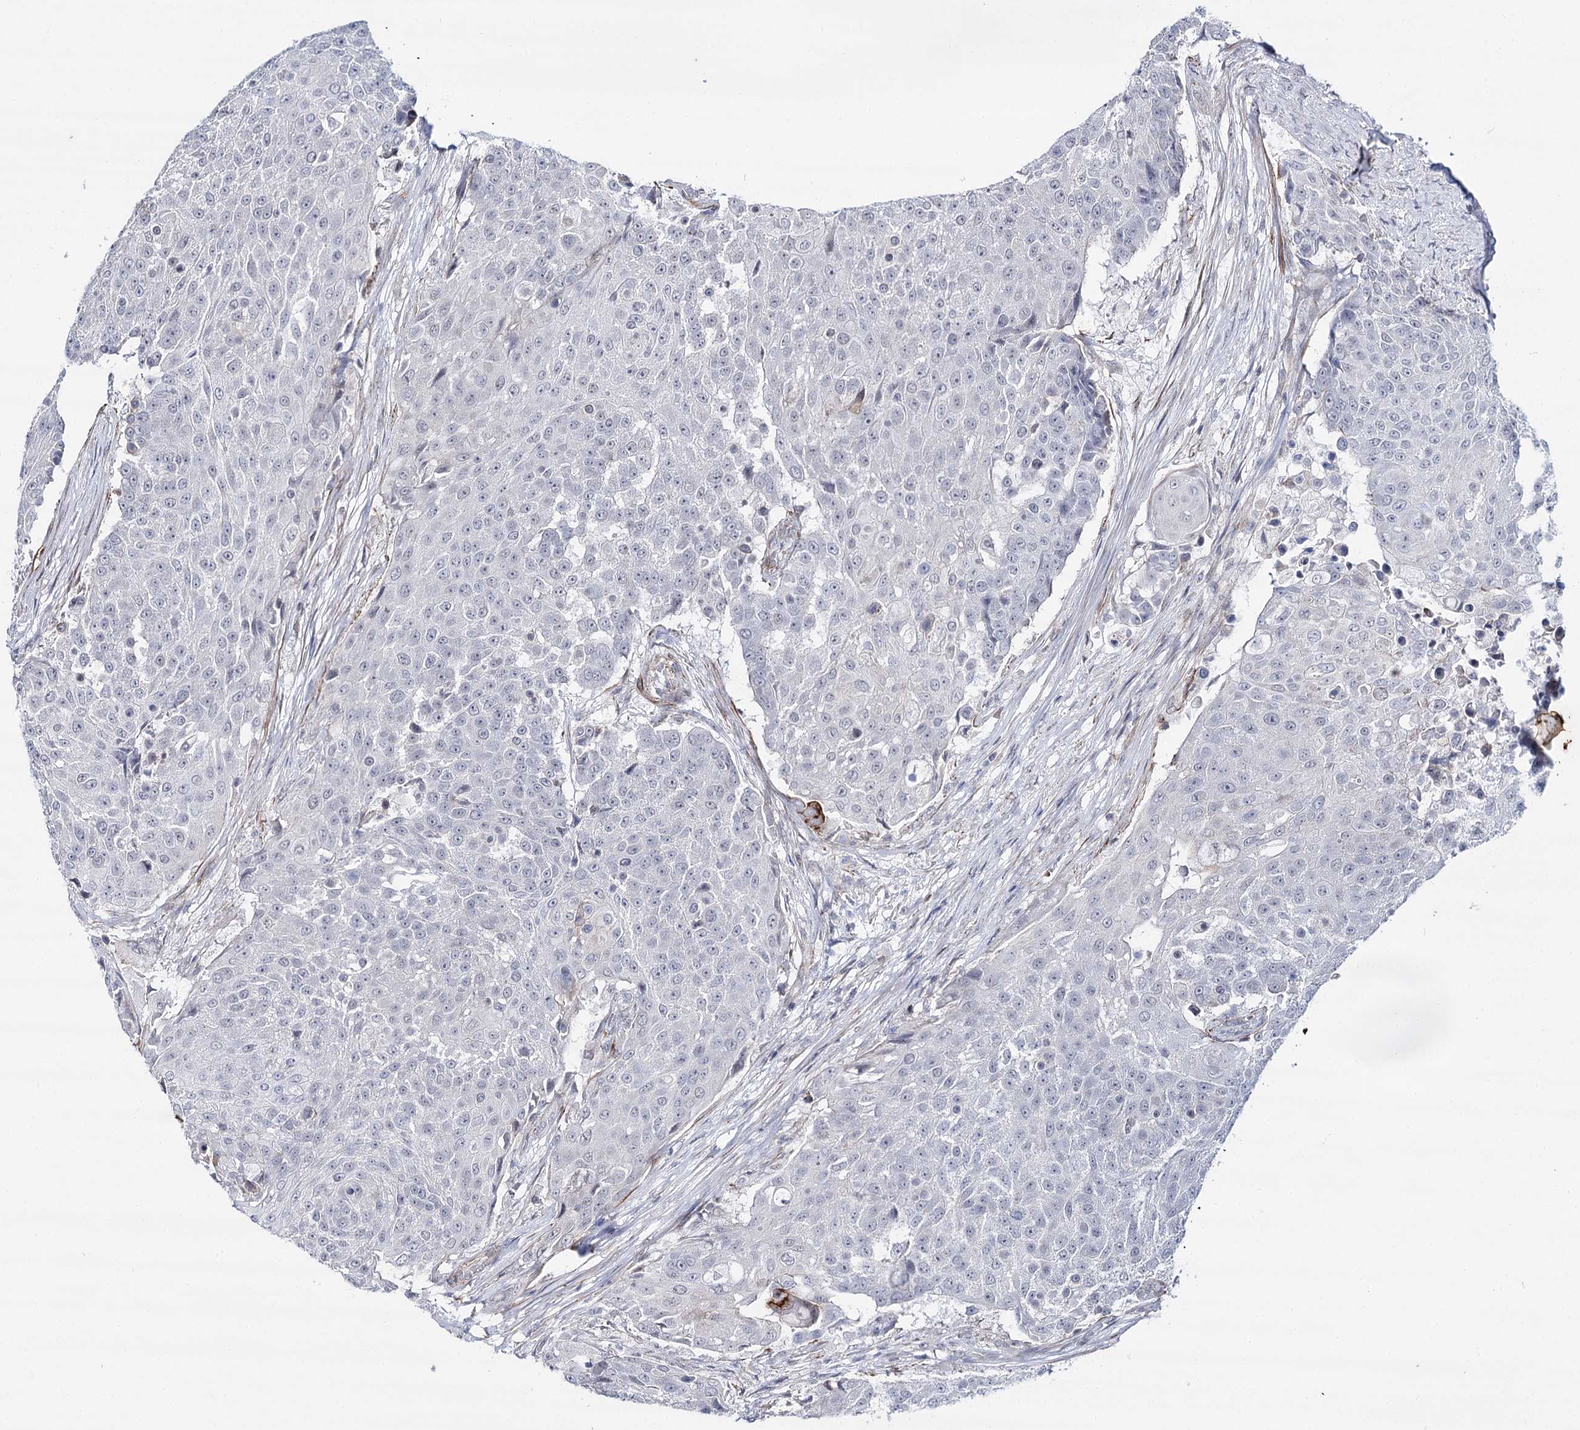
{"staining": {"intensity": "negative", "quantity": "none", "location": "none"}, "tissue": "urothelial cancer", "cell_type": "Tumor cells", "image_type": "cancer", "snomed": [{"axis": "morphology", "description": "Urothelial carcinoma, High grade"}, {"axis": "topography", "description": "Urinary bladder"}], "caption": "Immunohistochemistry of urothelial cancer exhibits no expression in tumor cells.", "gene": "AGXT2", "patient": {"sex": "female", "age": 63}}